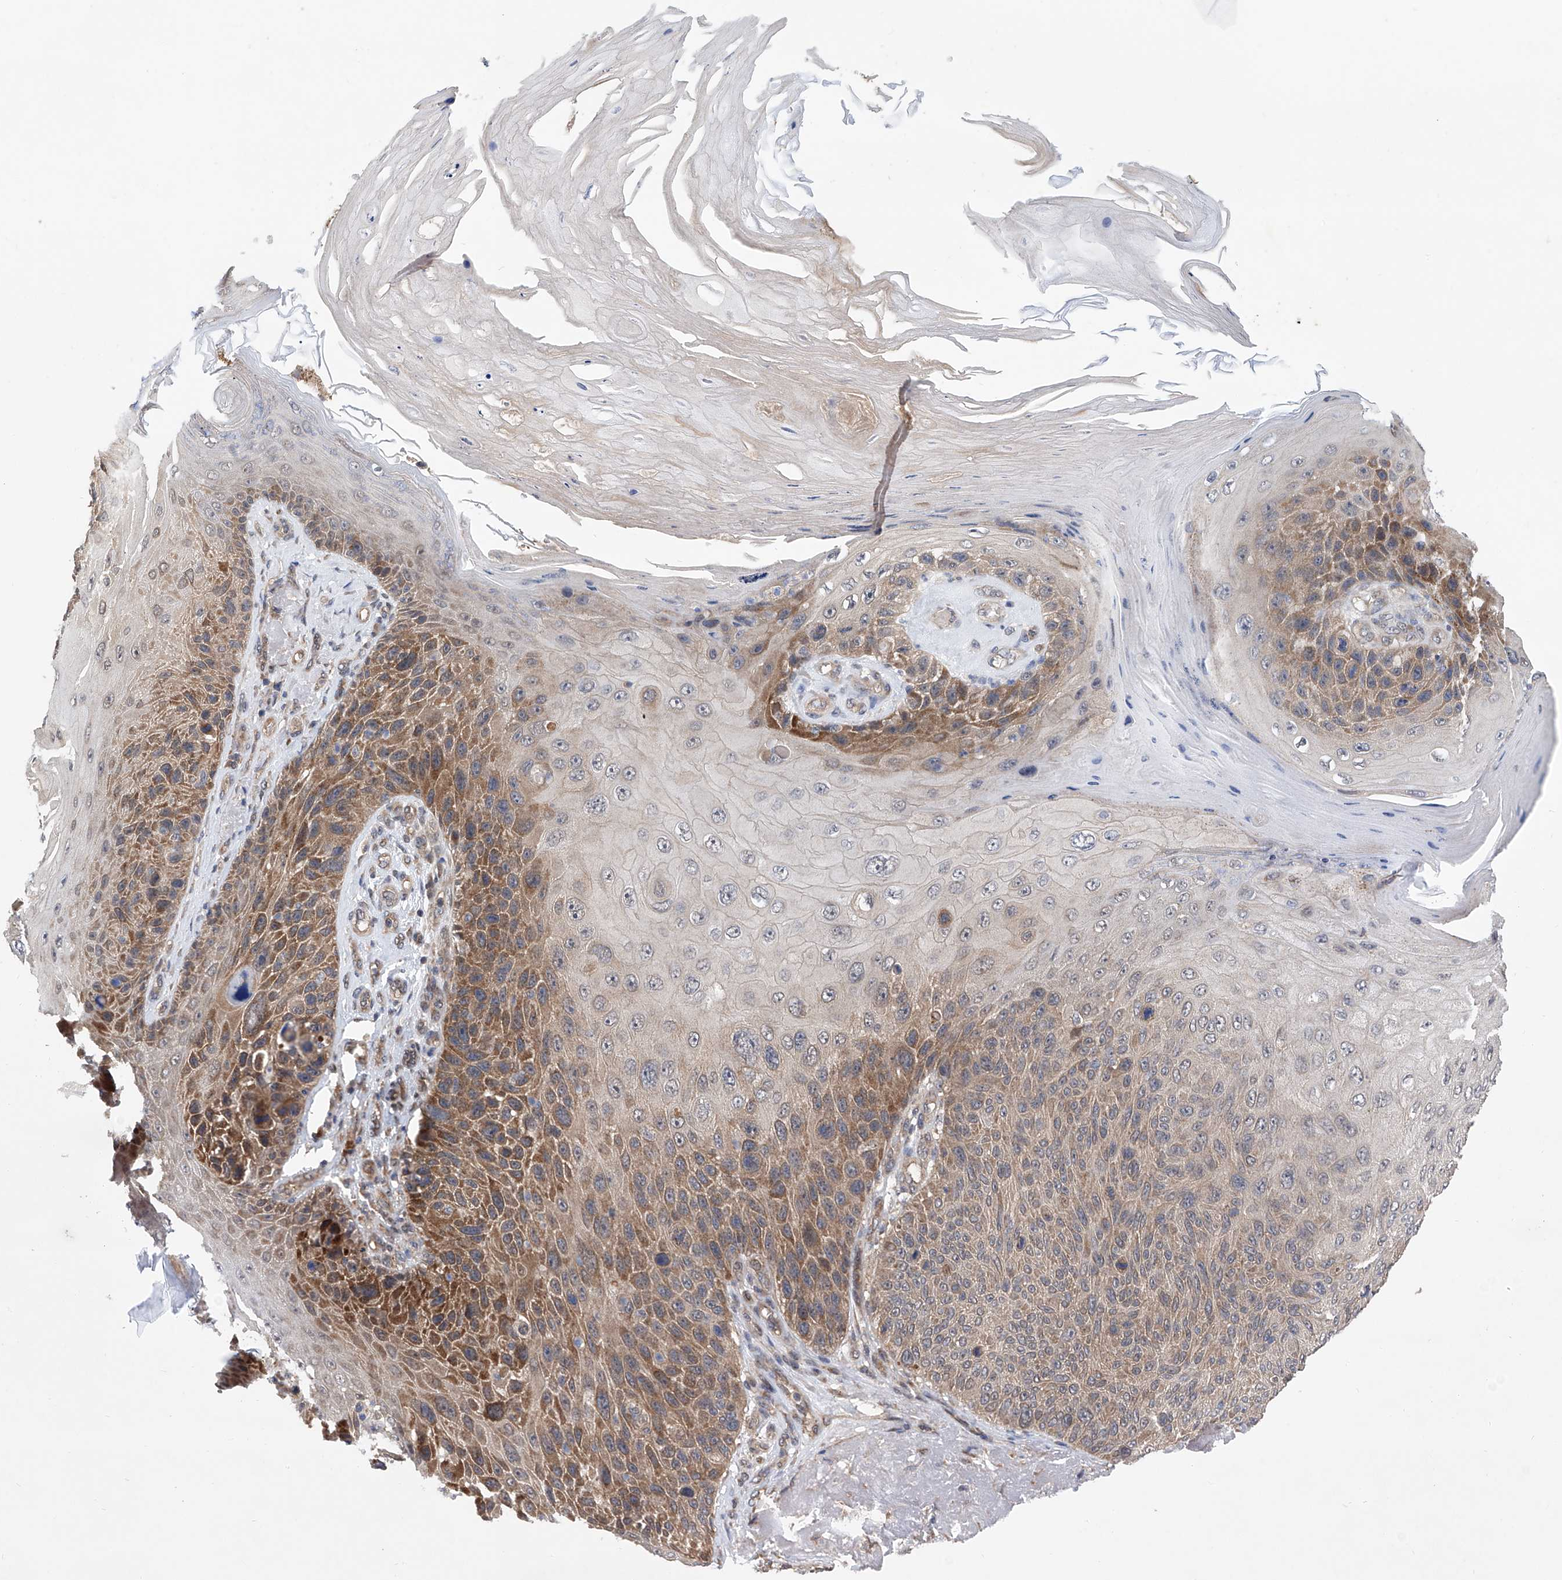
{"staining": {"intensity": "moderate", "quantity": "25%-75%", "location": "cytoplasmic/membranous"}, "tissue": "skin cancer", "cell_type": "Tumor cells", "image_type": "cancer", "snomed": [{"axis": "morphology", "description": "Squamous cell carcinoma, NOS"}, {"axis": "topography", "description": "Skin"}], "caption": "Skin cancer (squamous cell carcinoma) stained with immunohistochemistry (IHC) displays moderate cytoplasmic/membranous expression in about 25%-75% of tumor cells.", "gene": "USP45", "patient": {"sex": "female", "age": 88}}